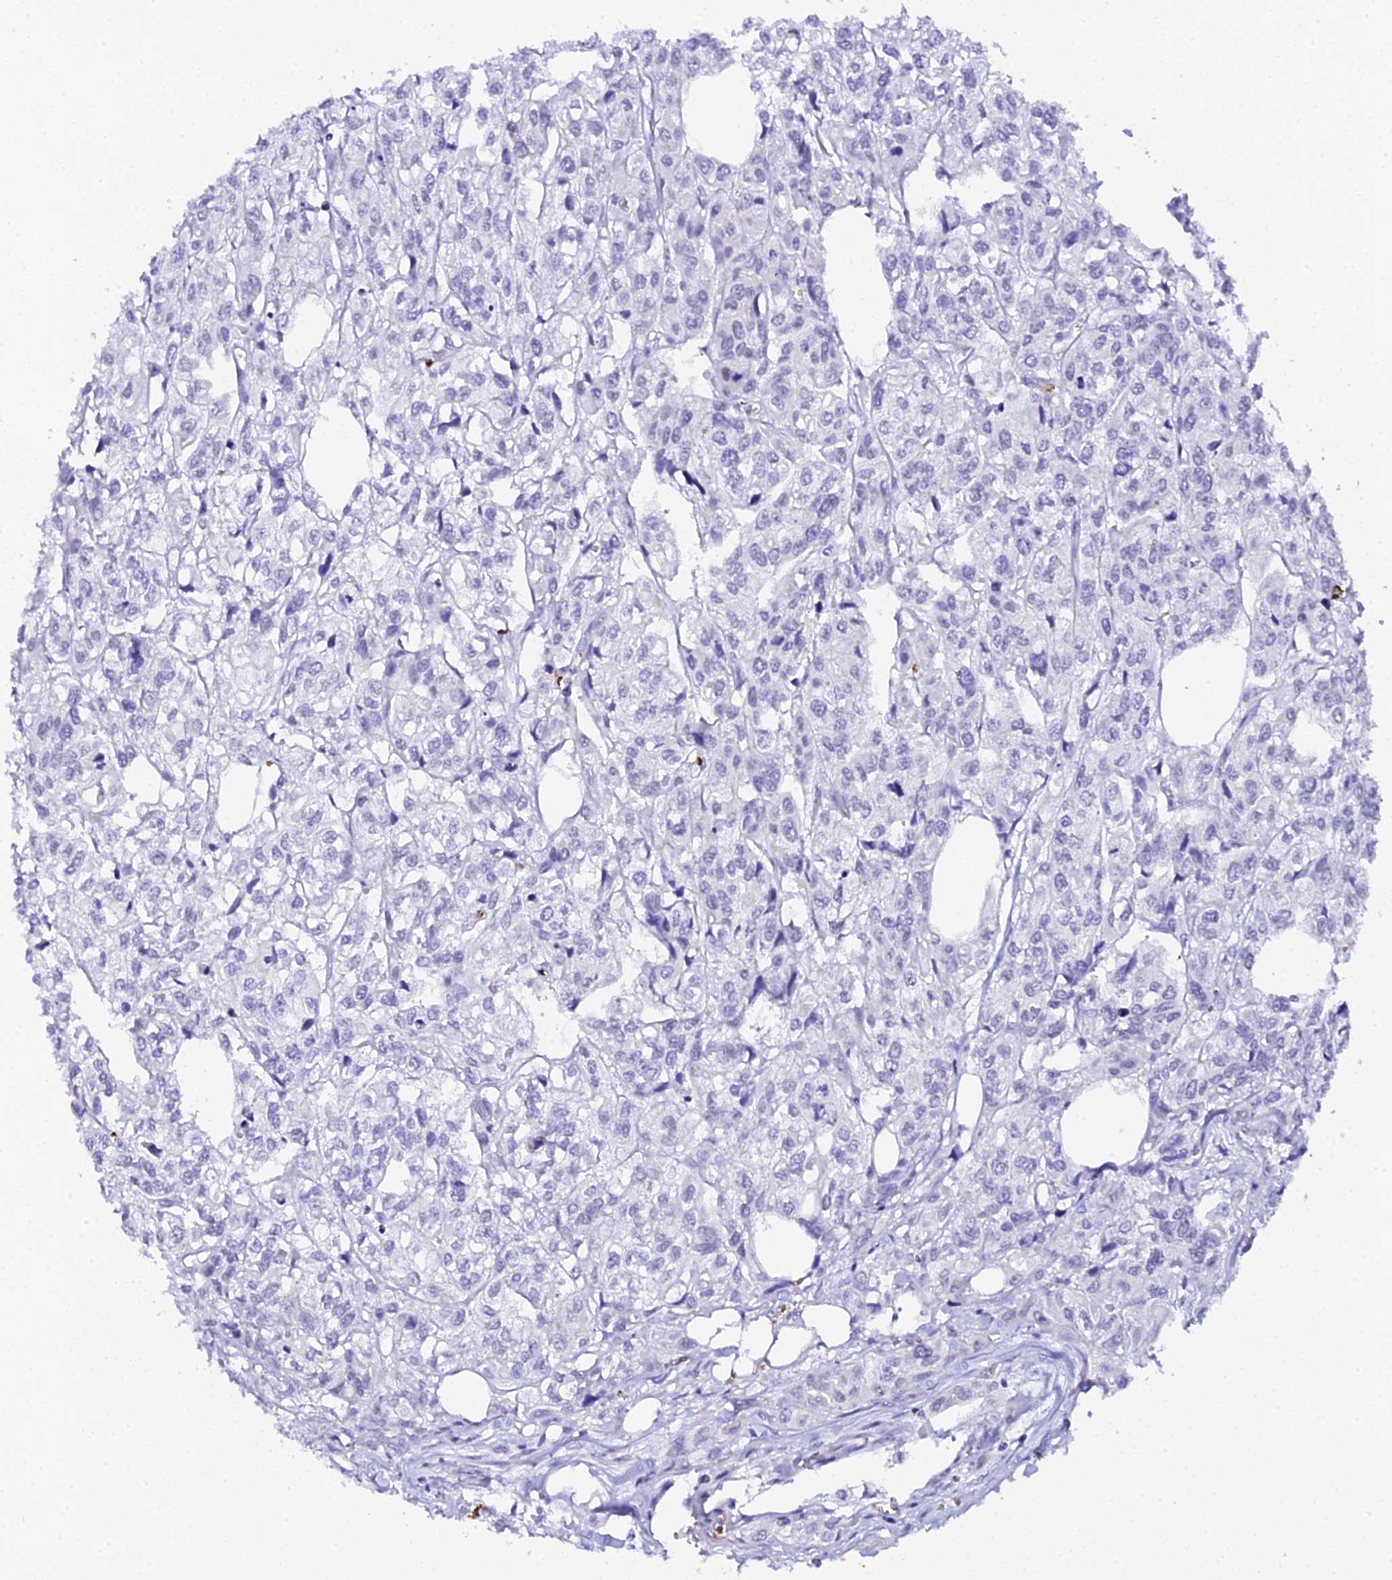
{"staining": {"intensity": "negative", "quantity": "none", "location": "none"}, "tissue": "urothelial cancer", "cell_type": "Tumor cells", "image_type": "cancer", "snomed": [{"axis": "morphology", "description": "Urothelial carcinoma, High grade"}, {"axis": "topography", "description": "Urinary bladder"}], "caption": "Immunohistochemistry of urothelial carcinoma (high-grade) reveals no expression in tumor cells. (DAB immunohistochemistry (IHC), high magnification).", "gene": "CFAP45", "patient": {"sex": "male", "age": 67}}